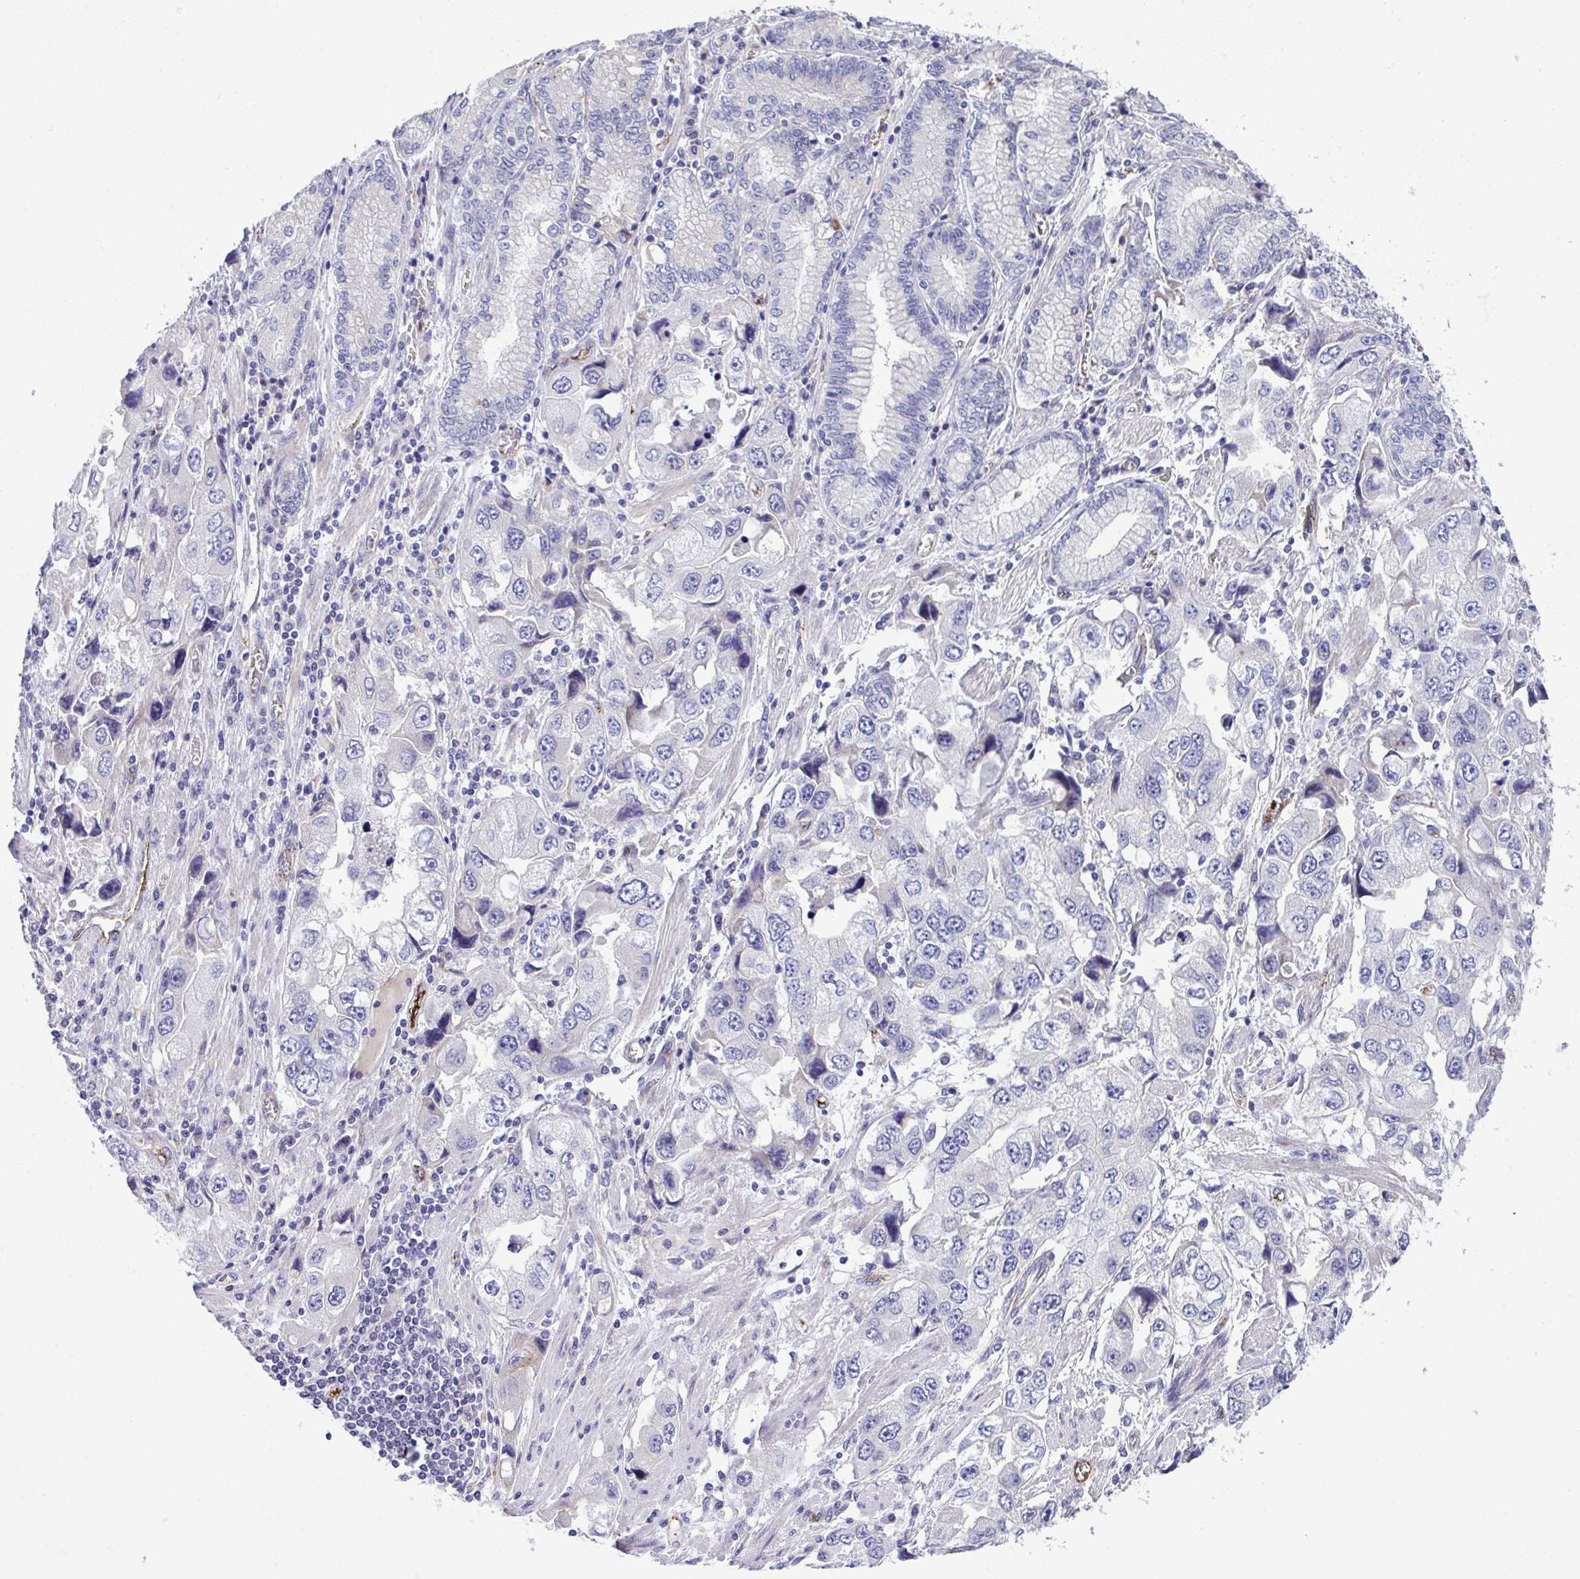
{"staining": {"intensity": "negative", "quantity": "none", "location": "none"}, "tissue": "stomach cancer", "cell_type": "Tumor cells", "image_type": "cancer", "snomed": [{"axis": "morphology", "description": "Adenocarcinoma, NOS"}, {"axis": "topography", "description": "Stomach, lower"}], "caption": "Immunohistochemical staining of human stomach cancer (adenocarcinoma) demonstrates no significant expression in tumor cells.", "gene": "TOR1AIP2", "patient": {"sex": "female", "age": 93}}